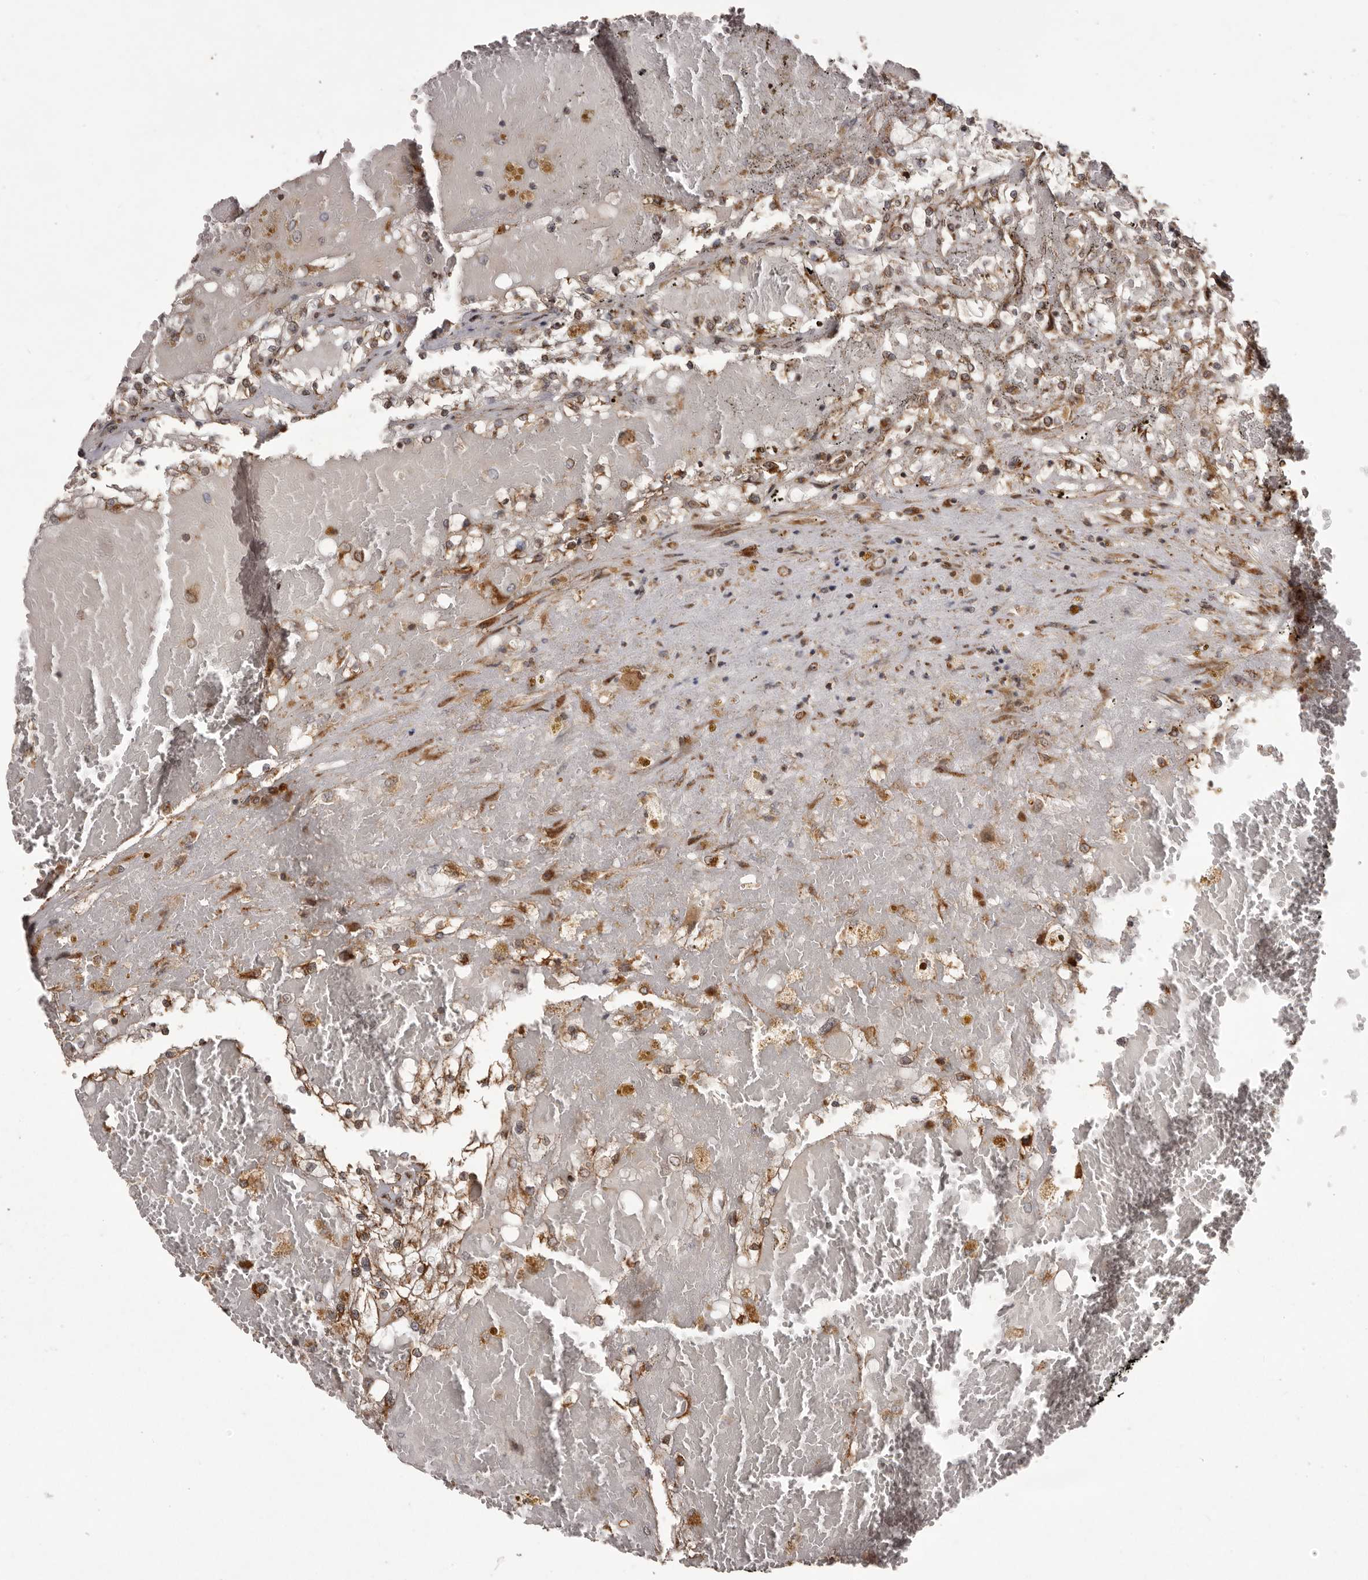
{"staining": {"intensity": "moderate", "quantity": "25%-75%", "location": "cytoplasmic/membranous"}, "tissue": "renal cancer", "cell_type": "Tumor cells", "image_type": "cancer", "snomed": [{"axis": "morphology", "description": "Normal tissue, NOS"}, {"axis": "morphology", "description": "Adenocarcinoma, NOS"}, {"axis": "topography", "description": "Kidney"}], "caption": "A brown stain highlights moderate cytoplasmic/membranous positivity of a protein in human renal adenocarcinoma tumor cells.", "gene": "CHRM2", "patient": {"sex": "male", "age": 68}}